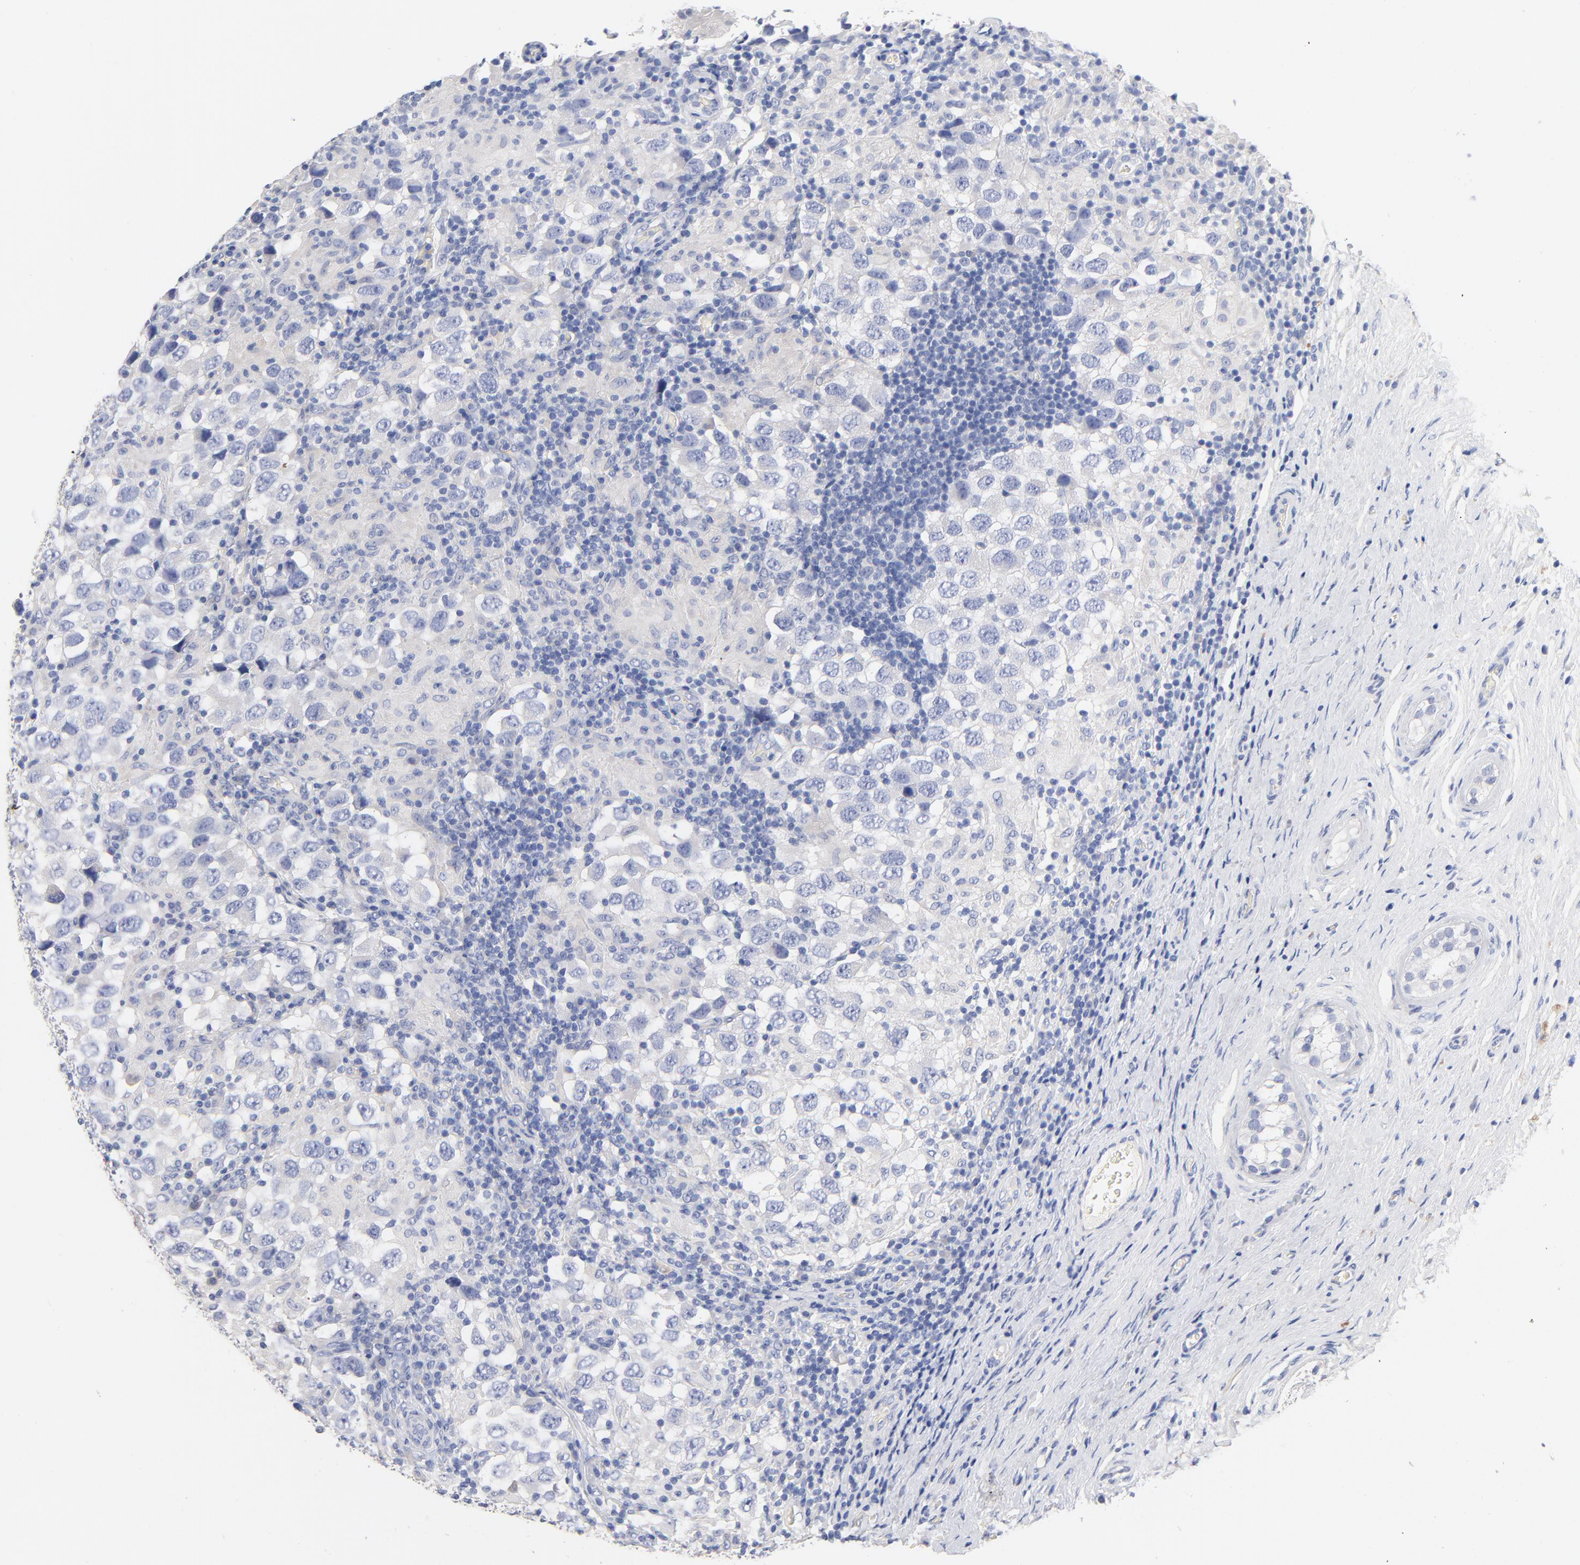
{"staining": {"intensity": "negative", "quantity": "none", "location": "none"}, "tissue": "testis cancer", "cell_type": "Tumor cells", "image_type": "cancer", "snomed": [{"axis": "morphology", "description": "Carcinoma, Embryonal, NOS"}, {"axis": "topography", "description": "Testis"}], "caption": "IHC image of human testis cancer stained for a protein (brown), which exhibits no expression in tumor cells.", "gene": "CPS1", "patient": {"sex": "male", "age": 21}}